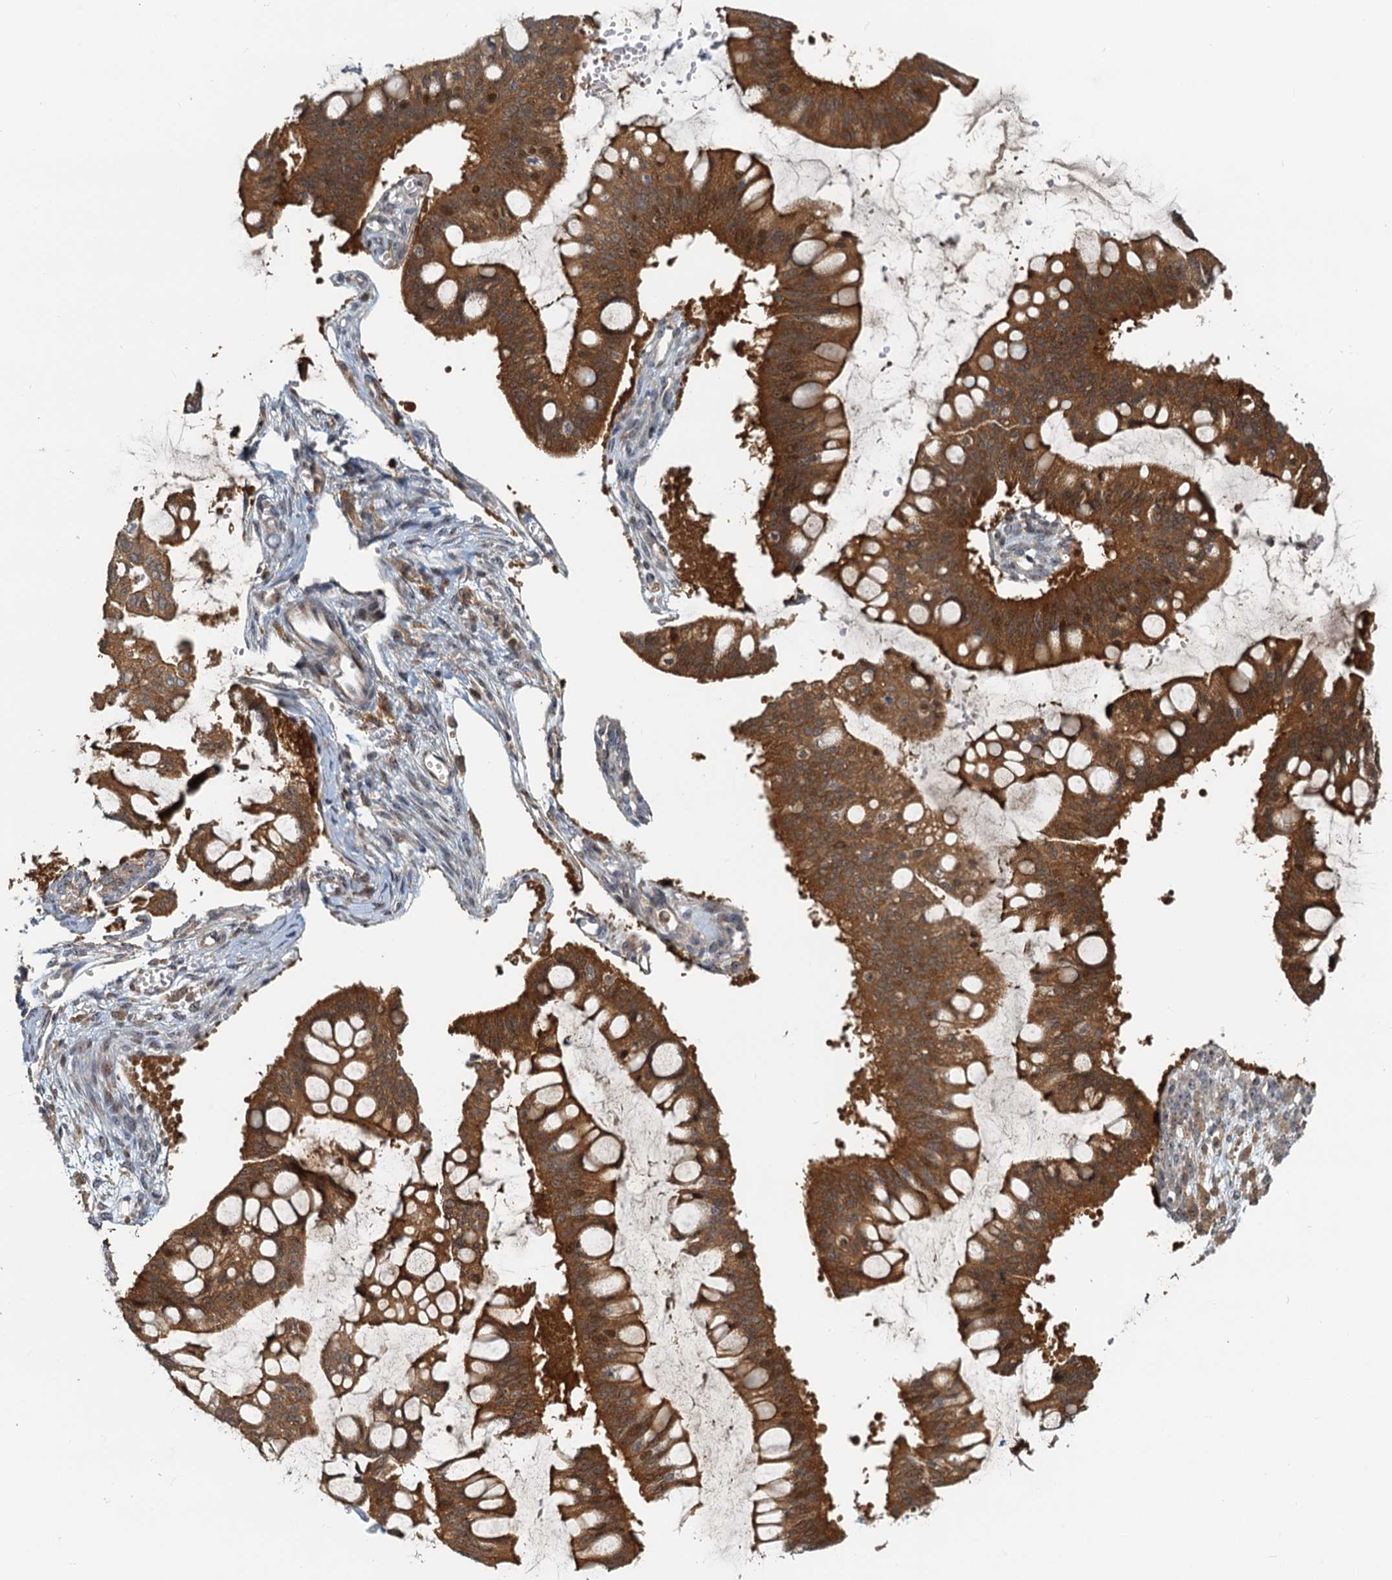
{"staining": {"intensity": "strong", "quantity": ">75%", "location": "cytoplasmic/membranous"}, "tissue": "ovarian cancer", "cell_type": "Tumor cells", "image_type": "cancer", "snomed": [{"axis": "morphology", "description": "Cystadenocarcinoma, mucinous, NOS"}, {"axis": "topography", "description": "Ovary"}], "caption": "Ovarian mucinous cystadenocarcinoma stained for a protein shows strong cytoplasmic/membranous positivity in tumor cells.", "gene": "TOLLIP", "patient": {"sex": "female", "age": 73}}